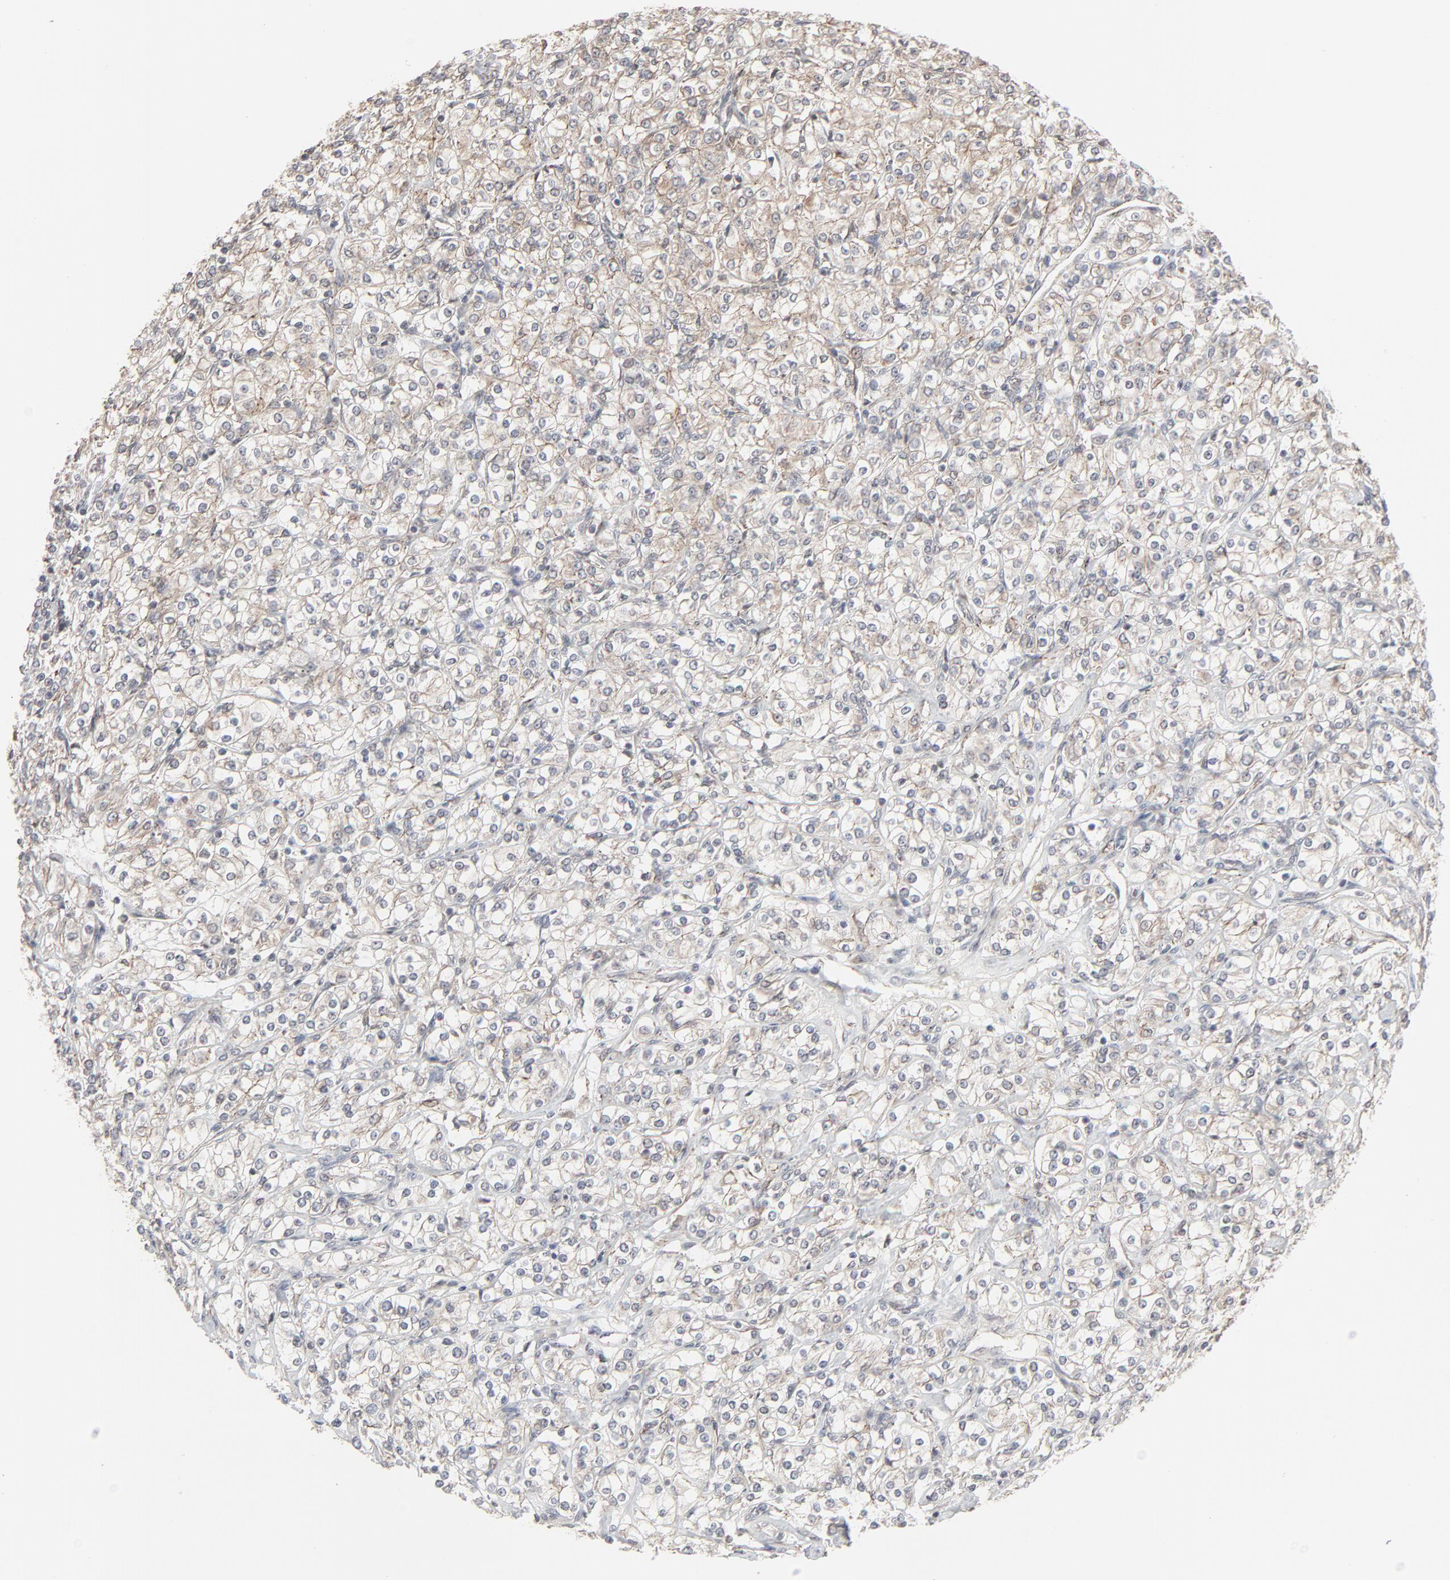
{"staining": {"intensity": "weak", "quantity": ">75%", "location": "cytoplasmic/membranous"}, "tissue": "renal cancer", "cell_type": "Tumor cells", "image_type": "cancer", "snomed": [{"axis": "morphology", "description": "Adenocarcinoma, NOS"}, {"axis": "topography", "description": "Kidney"}], "caption": "Immunohistochemical staining of adenocarcinoma (renal) demonstrates low levels of weak cytoplasmic/membranous staining in about >75% of tumor cells.", "gene": "CTNND1", "patient": {"sex": "male", "age": 77}}